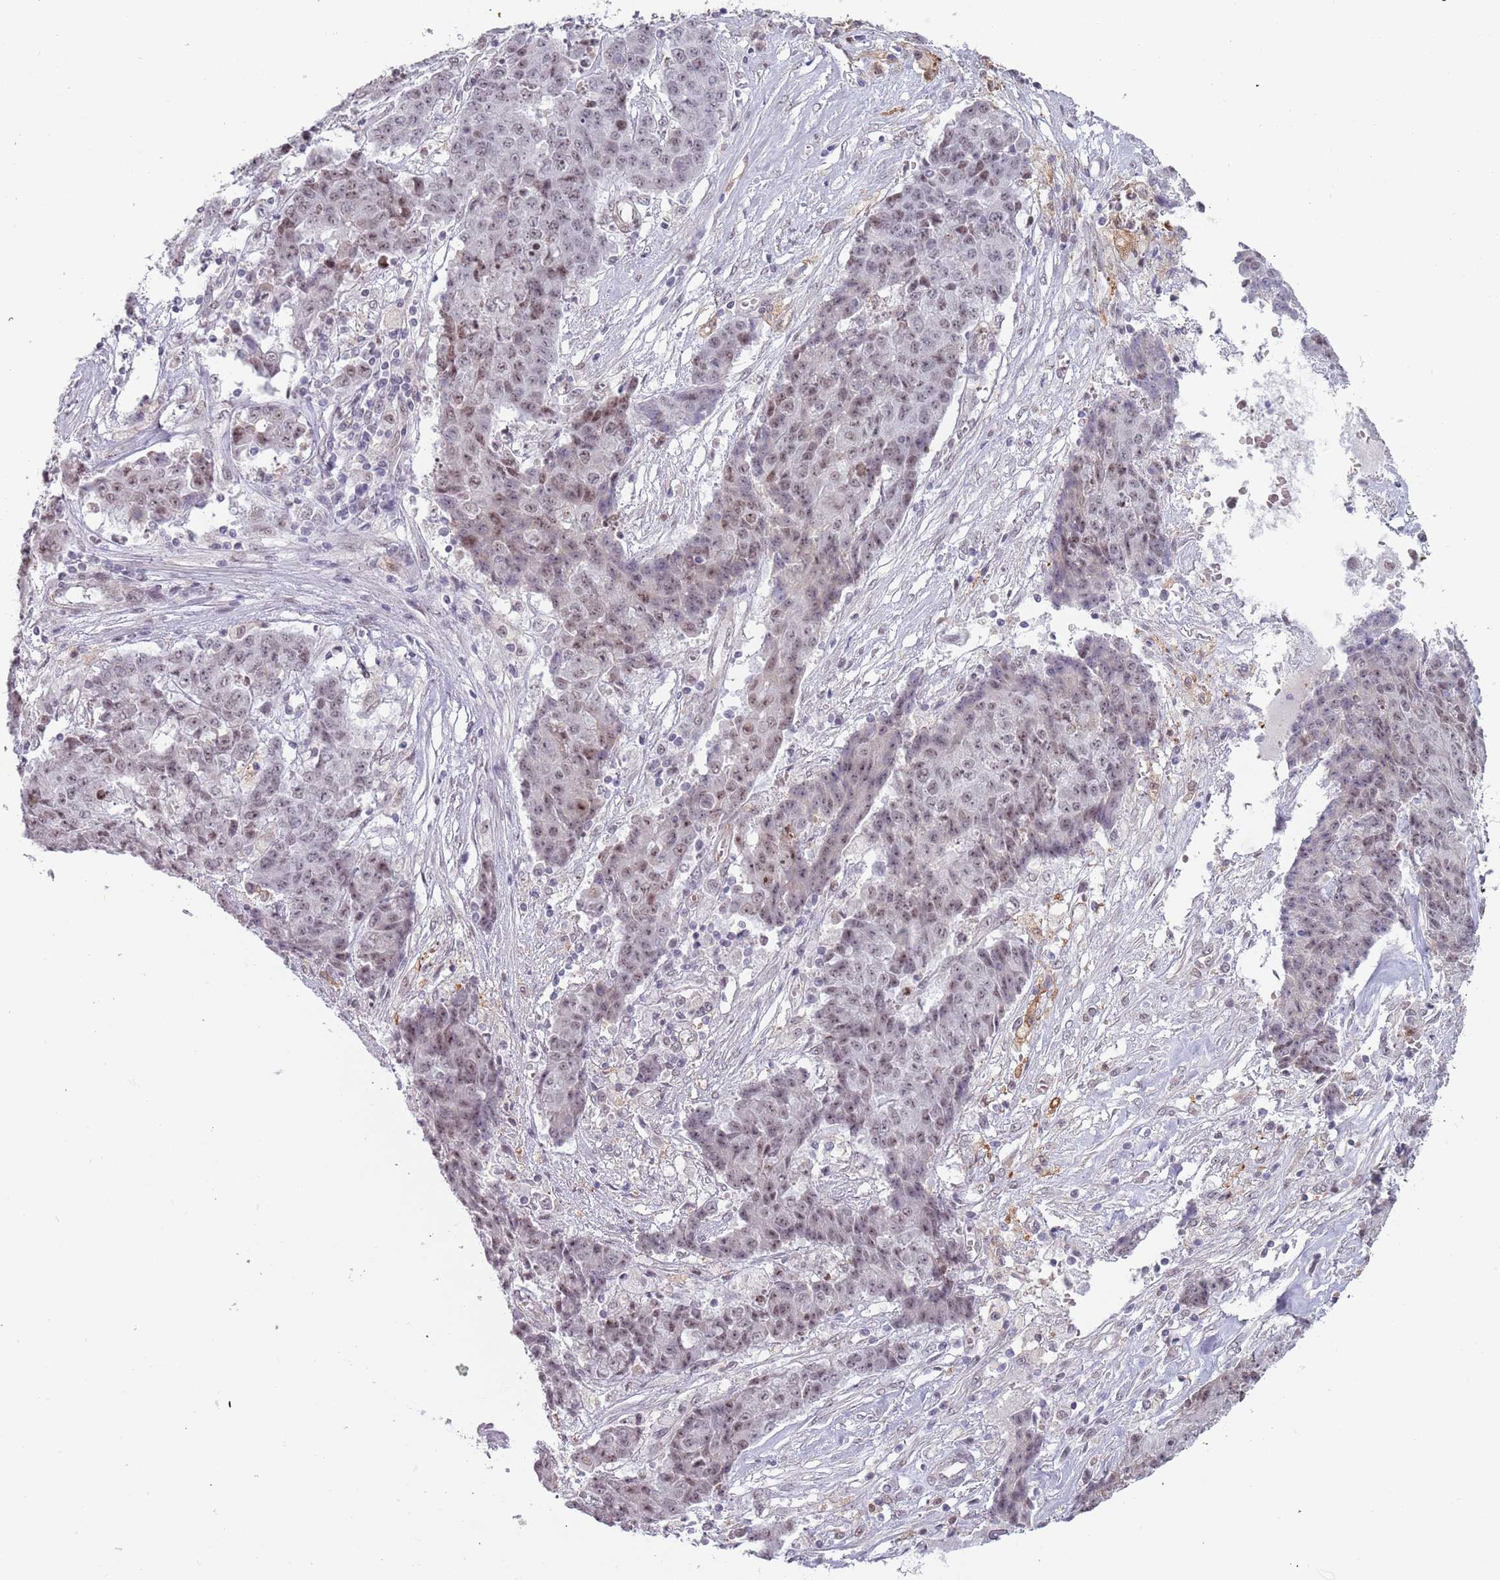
{"staining": {"intensity": "moderate", "quantity": "<25%", "location": "nuclear"}, "tissue": "ovarian cancer", "cell_type": "Tumor cells", "image_type": "cancer", "snomed": [{"axis": "morphology", "description": "Carcinoma, endometroid"}, {"axis": "topography", "description": "Ovary"}], "caption": "Human ovarian cancer (endometroid carcinoma) stained with a protein marker demonstrates moderate staining in tumor cells.", "gene": "REXO4", "patient": {"sex": "female", "age": 42}}